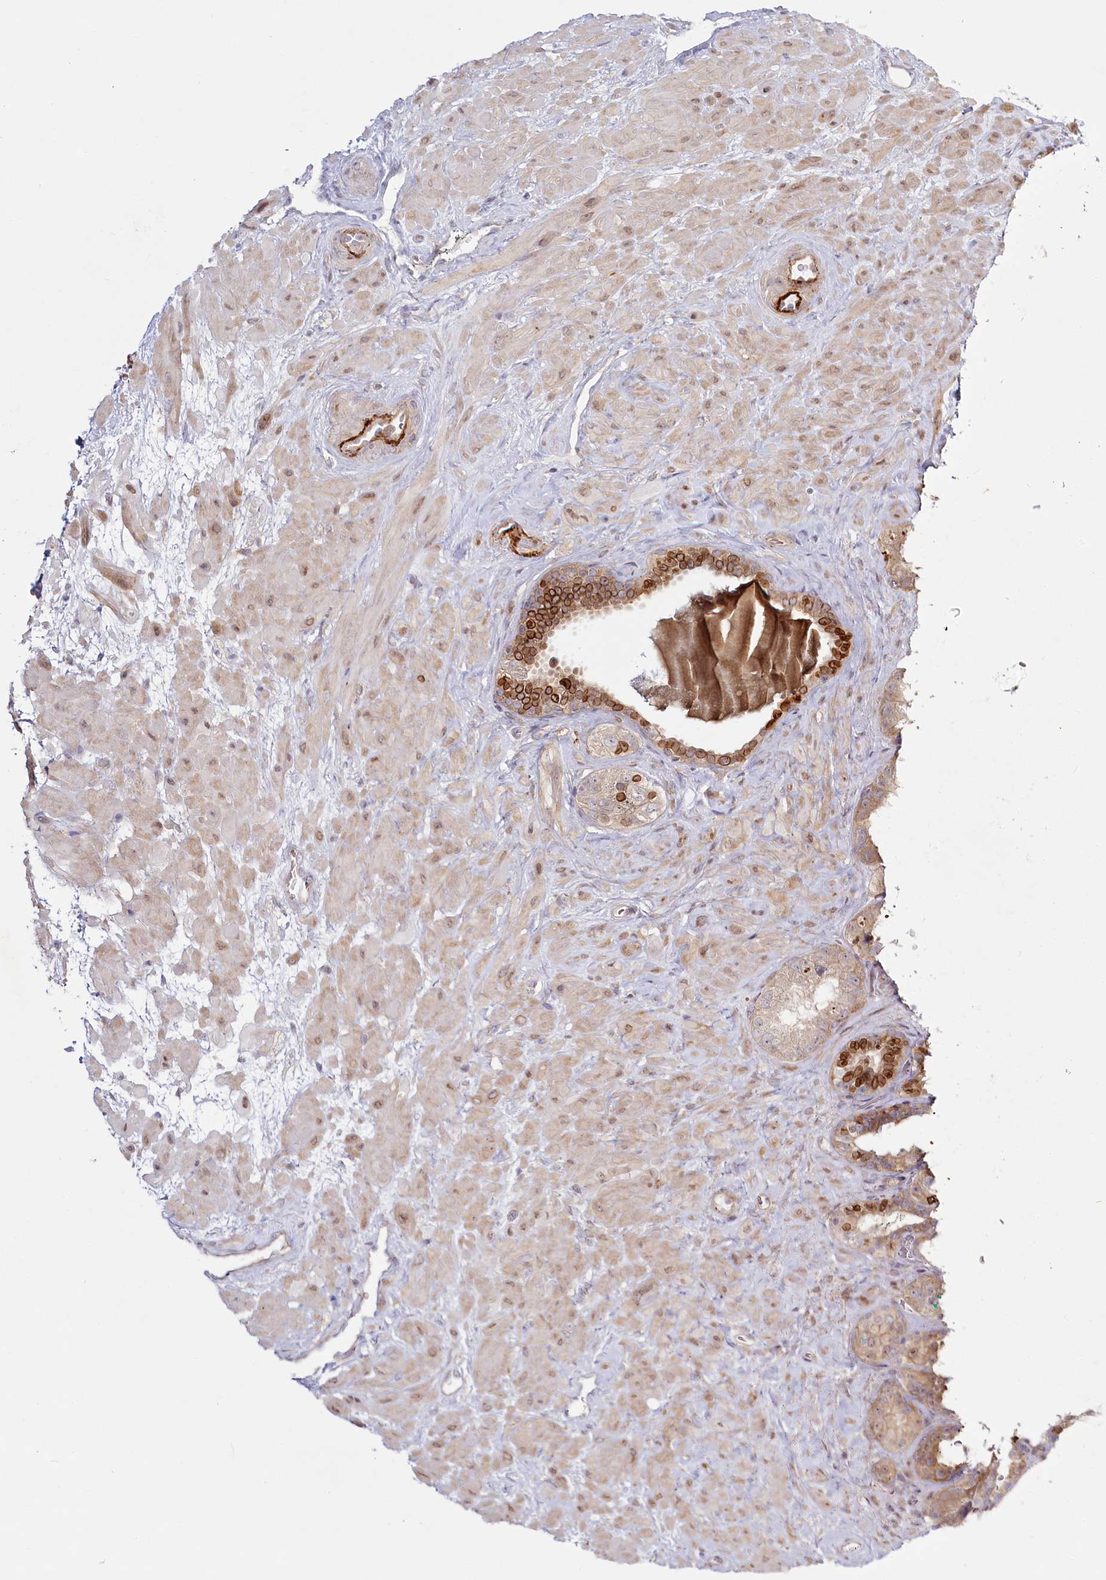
{"staining": {"intensity": "weak", "quantity": ">75%", "location": "cytoplasmic/membranous"}, "tissue": "seminal vesicle", "cell_type": "Glandular cells", "image_type": "normal", "snomed": [{"axis": "morphology", "description": "Normal tissue, NOS"}, {"axis": "topography", "description": "Prostate"}, {"axis": "topography", "description": "Seminal veicle"}], "caption": "Glandular cells reveal weak cytoplasmic/membranous staining in about >75% of cells in normal seminal vesicle.", "gene": "SPINK13", "patient": {"sex": "male", "age": 67}}